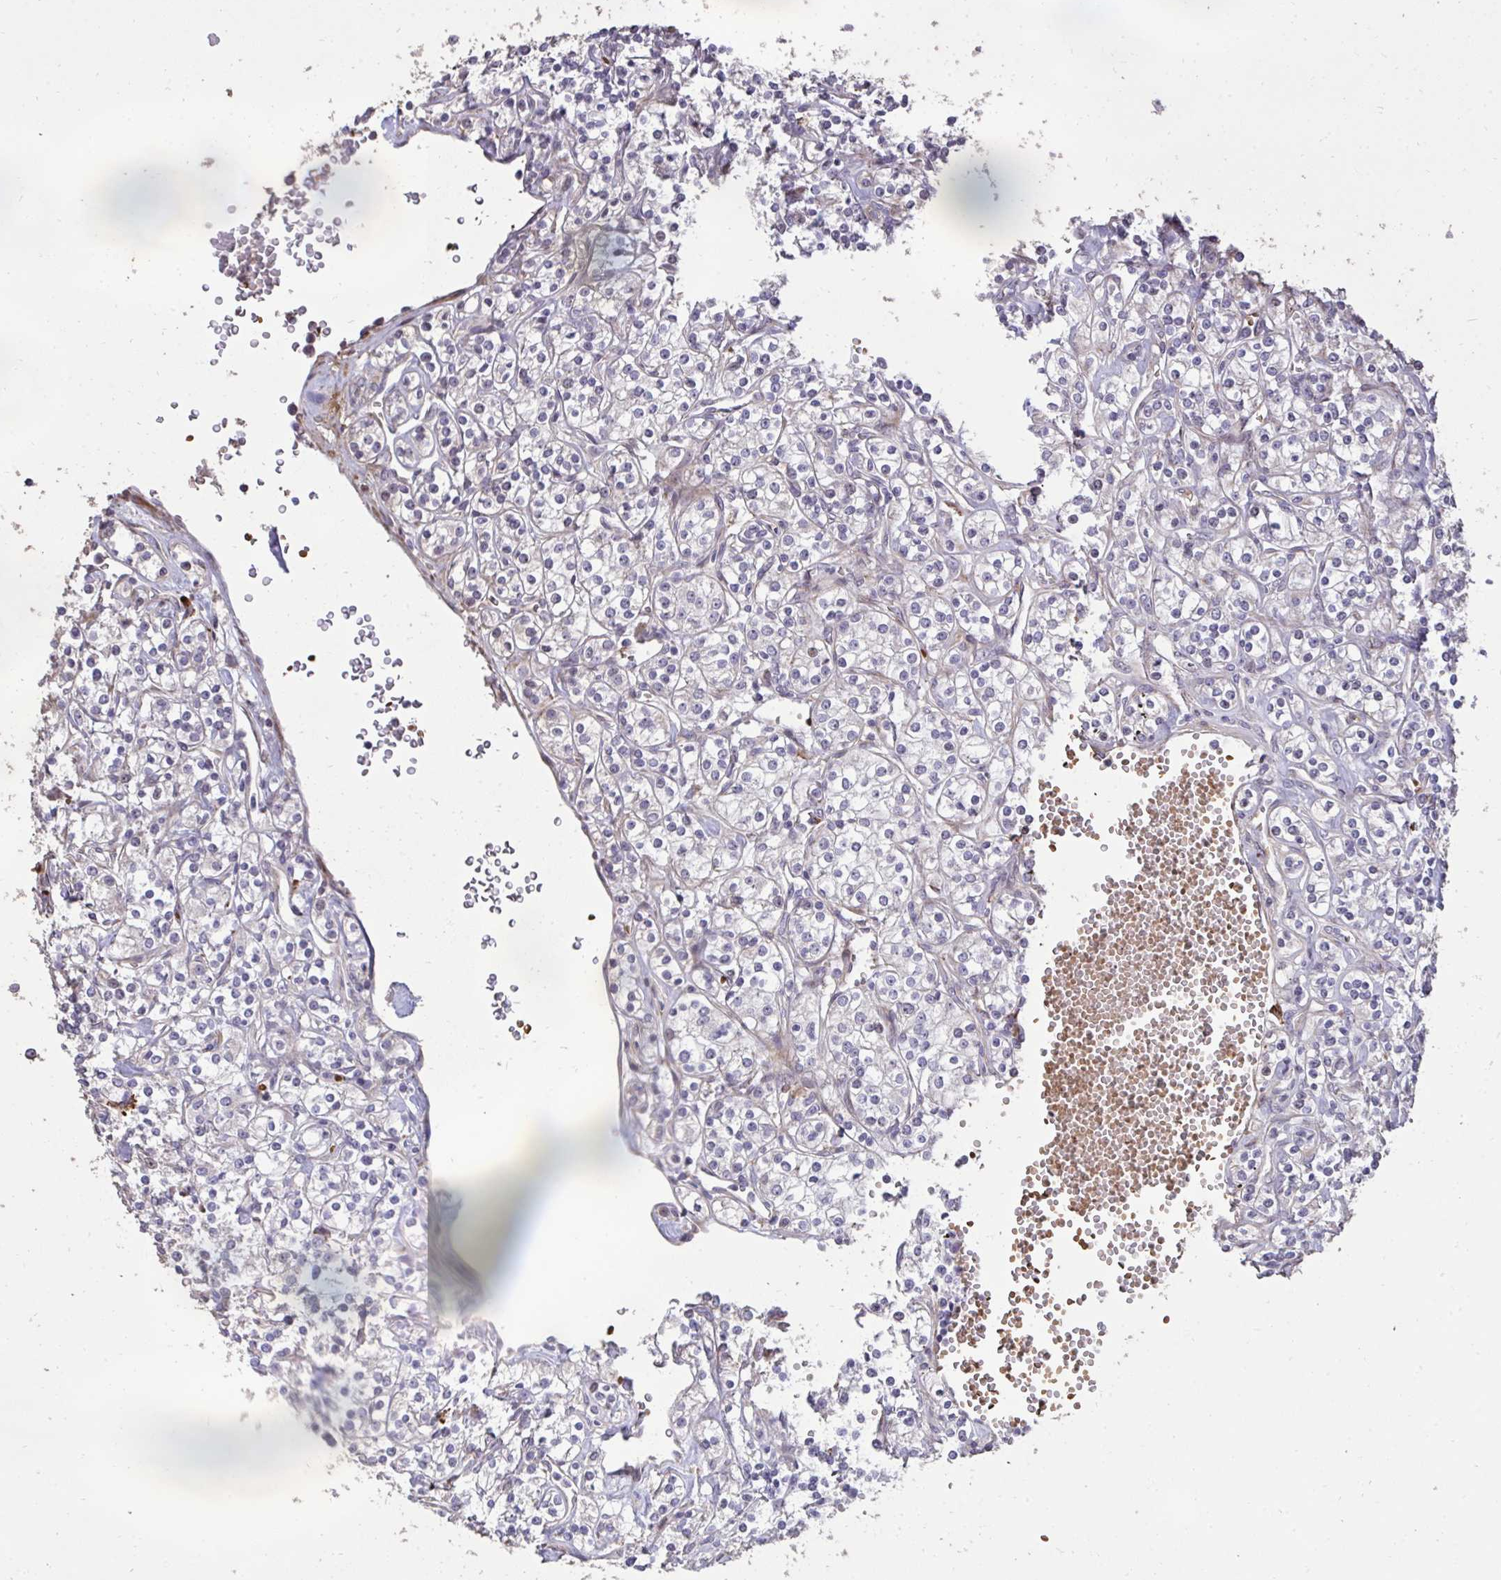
{"staining": {"intensity": "negative", "quantity": "none", "location": "none"}, "tissue": "renal cancer", "cell_type": "Tumor cells", "image_type": "cancer", "snomed": [{"axis": "morphology", "description": "Adenocarcinoma, NOS"}, {"axis": "topography", "description": "Kidney"}], "caption": "The histopathology image displays no staining of tumor cells in adenocarcinoma (renal).", "gene": "FIBCD1", "patient": {"sex": "male", "age": 77}}